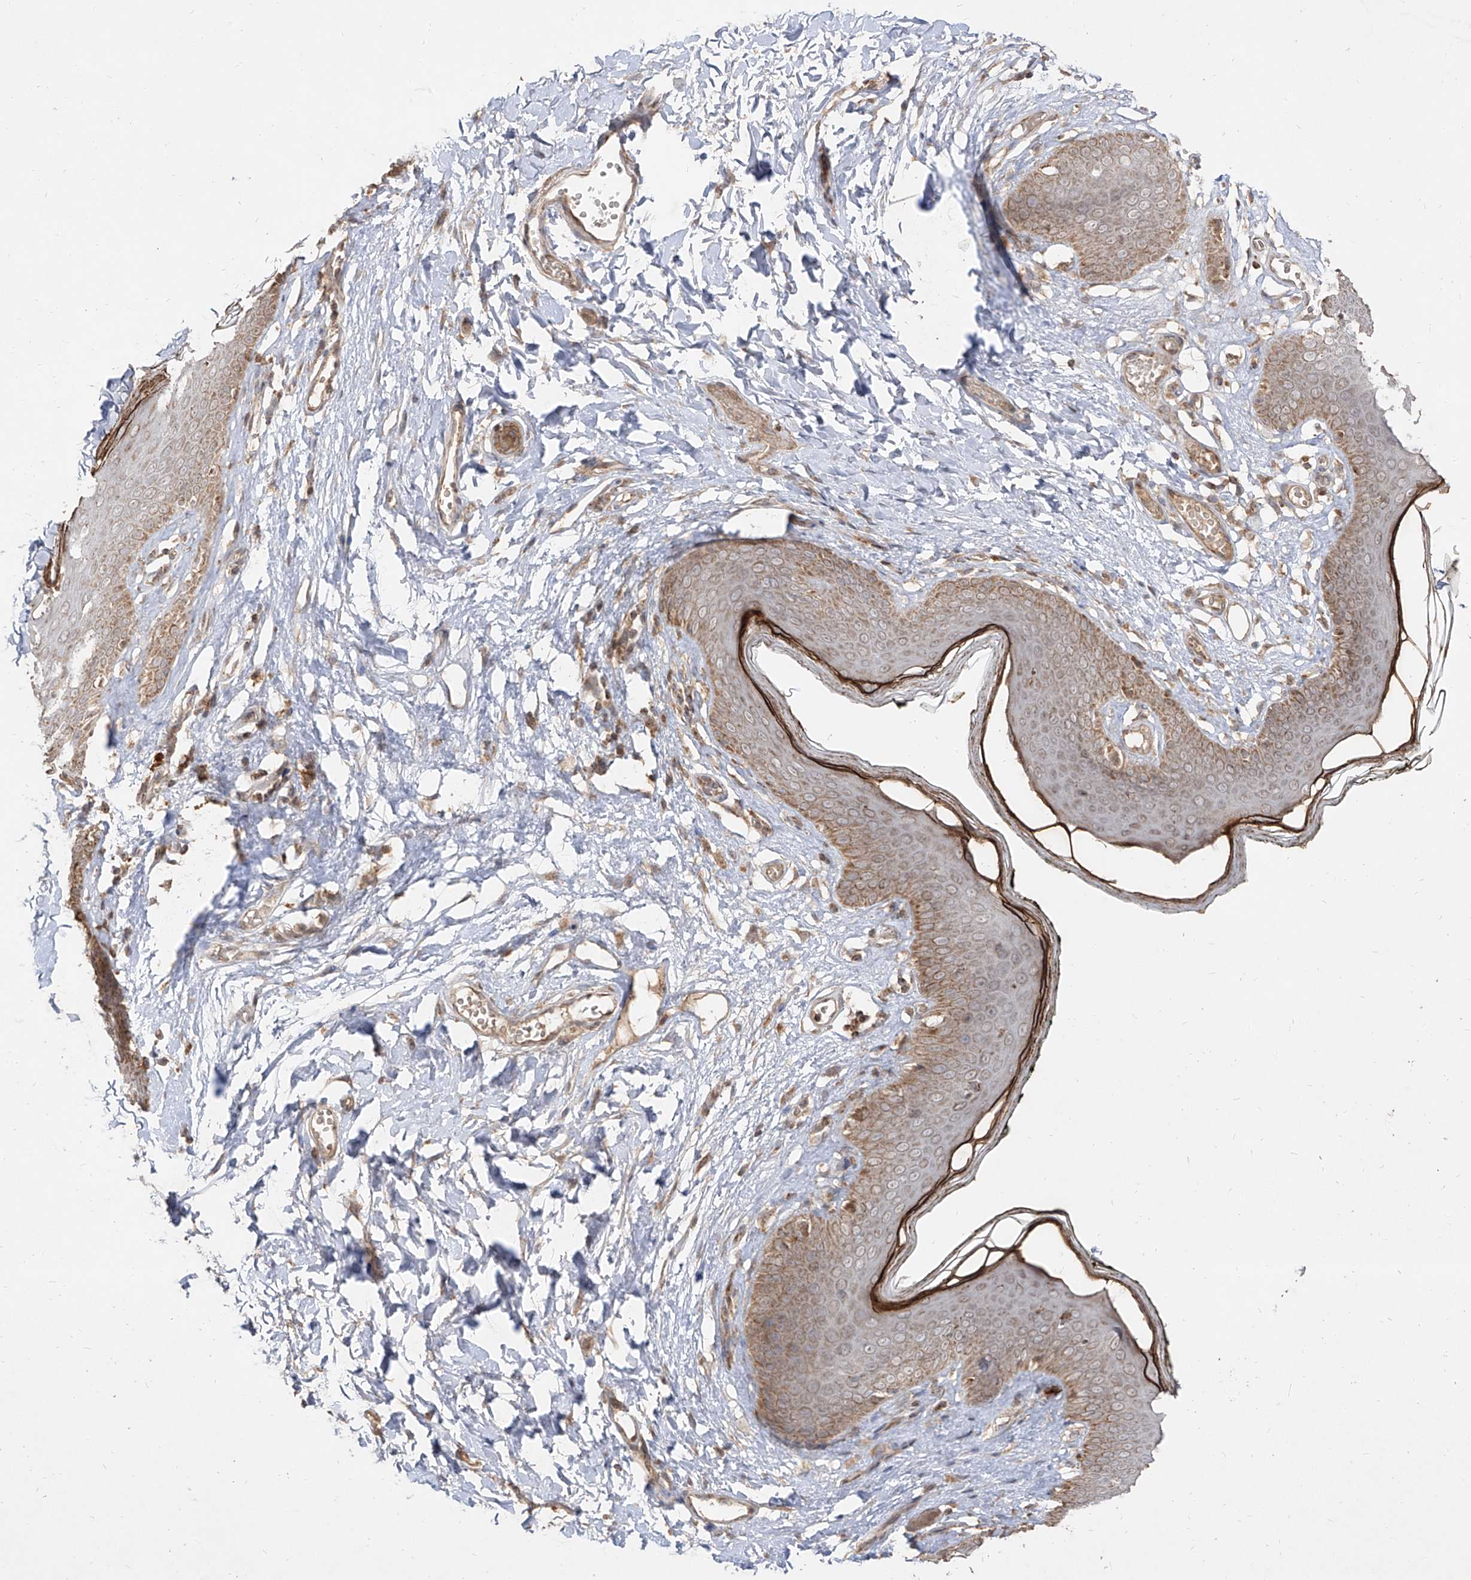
{"staining": {"intensity": "moderate", "quantity": ">75%", "location": "cytoplasmic/membranous"}, "tissue": "skin", "cell_type": "Epidermal cells", "image_type": "normal", "snomed": [{"axis": "morphology", "description": "Normal tissue, NOS"}, {"axis": "morphology", "description": "Inflammation, NOS"}, {"axis": "topography", "description": "Vulva"}], "caption": "Immunohistochemistry (IHC) staining of normal skin, which displays medium levels of moderate cytoplasmic/membranous staining in about >75% of epidermal cells indicating moderate cytoplasmic/membranous protein expression. The staining was performed using DAB (3,3'-diaminobenzidine) (brown) for protein detection and nuclei were counterstained in hematoxylin (blue).", "gene": "AIM2", "patient": {"sex": "female", "age": 84}}